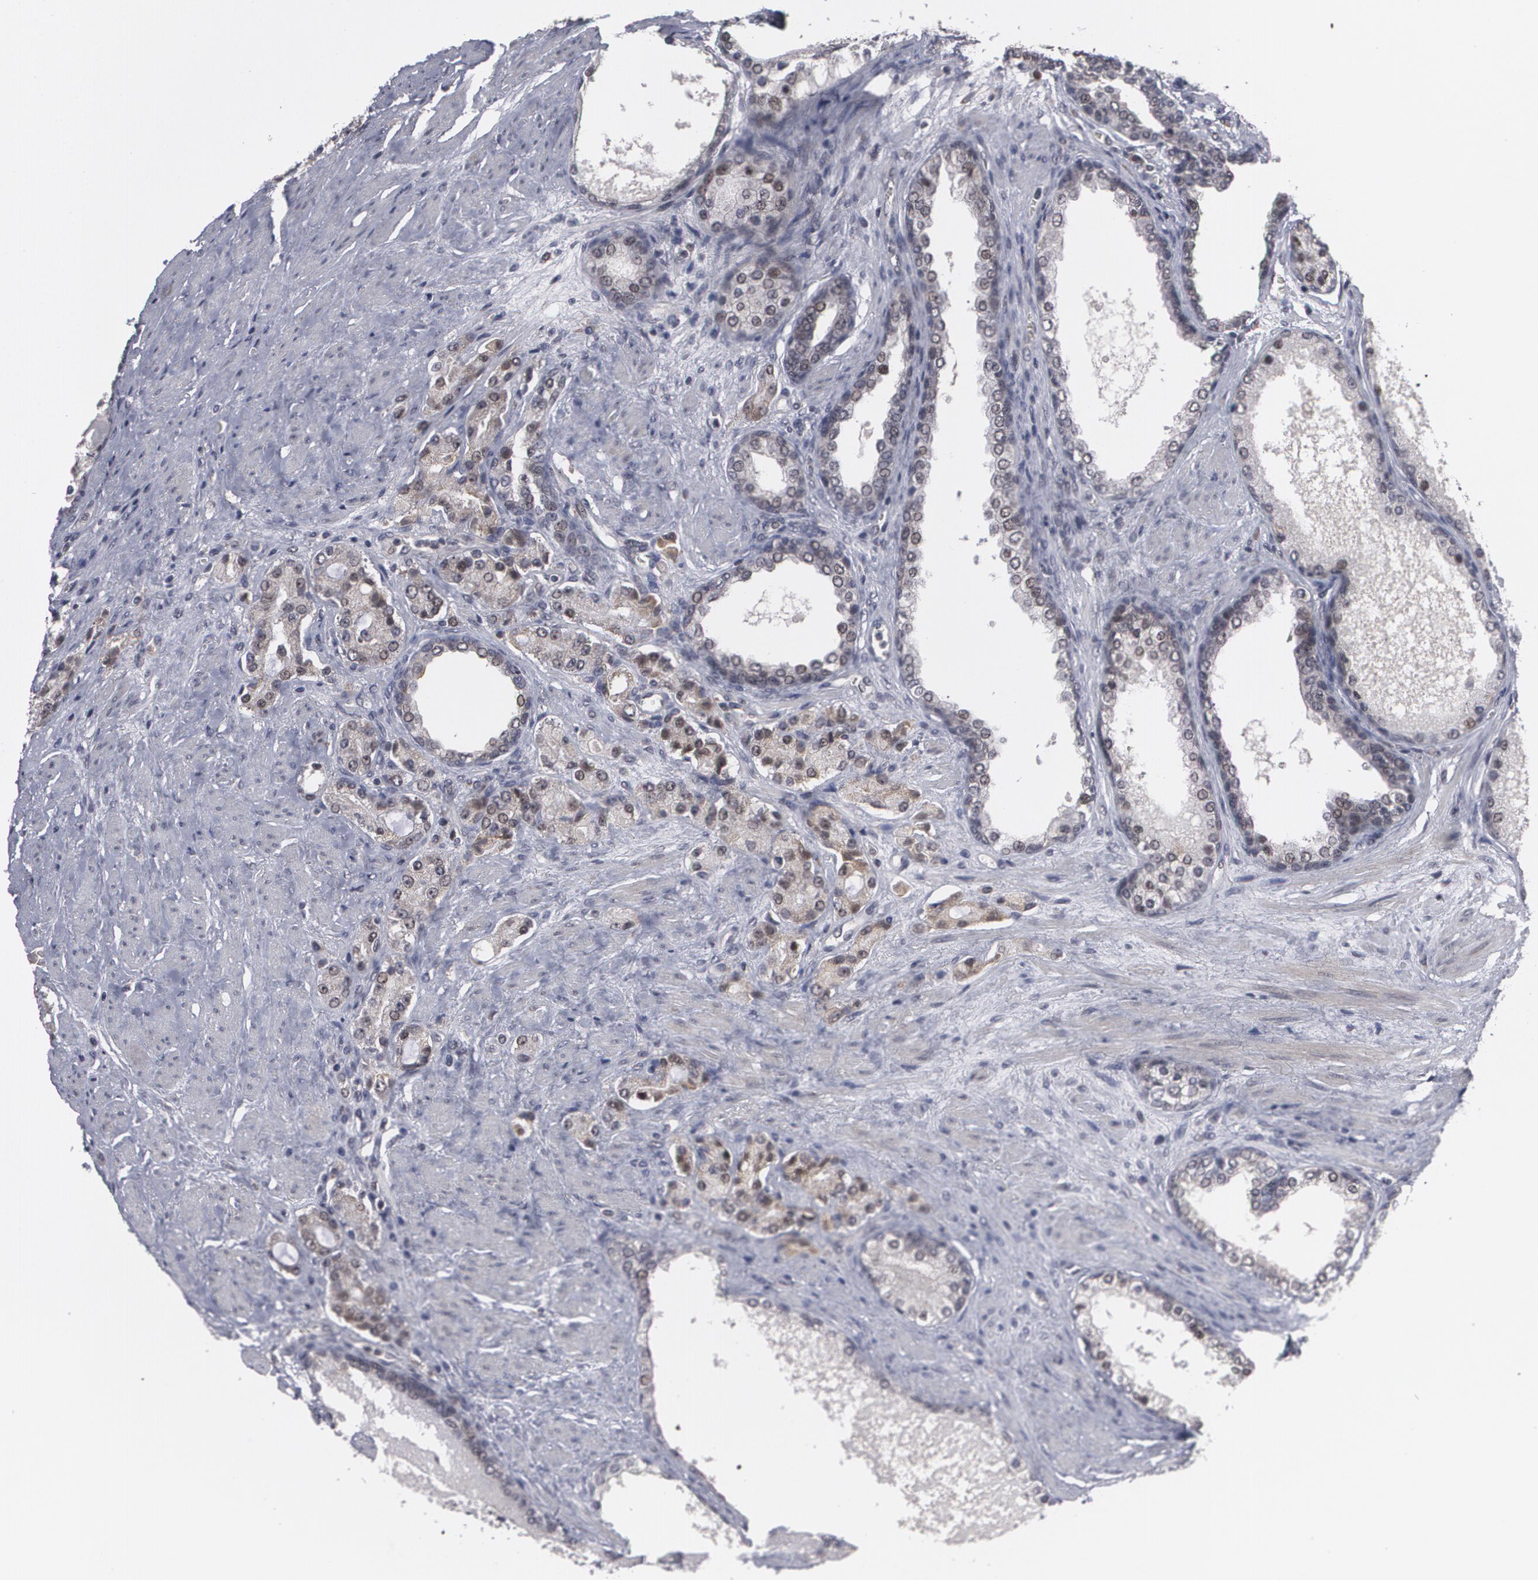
{"staining": {"intensity": "moderate", "quantity": "<25%", "location": "nuclear"}, "tissue": "prostate cancer", "cell_type": "Tumor cells", "image_type": "cancer", "snomed": [{"axis": "morphology", "description": "Adenocarcinoma, Medium grade"}, {"axis": "topography", "description": "Prostate"}], "caption": "About <25% of tumor cells in human prostate cancer (adenocarcinoma (medium-grade)) show moderate nuclear protein staining as visualized by brown immunohistochemical staining.", "gene": "INTS6", "patient": {"sex": "male", "age": 72}}